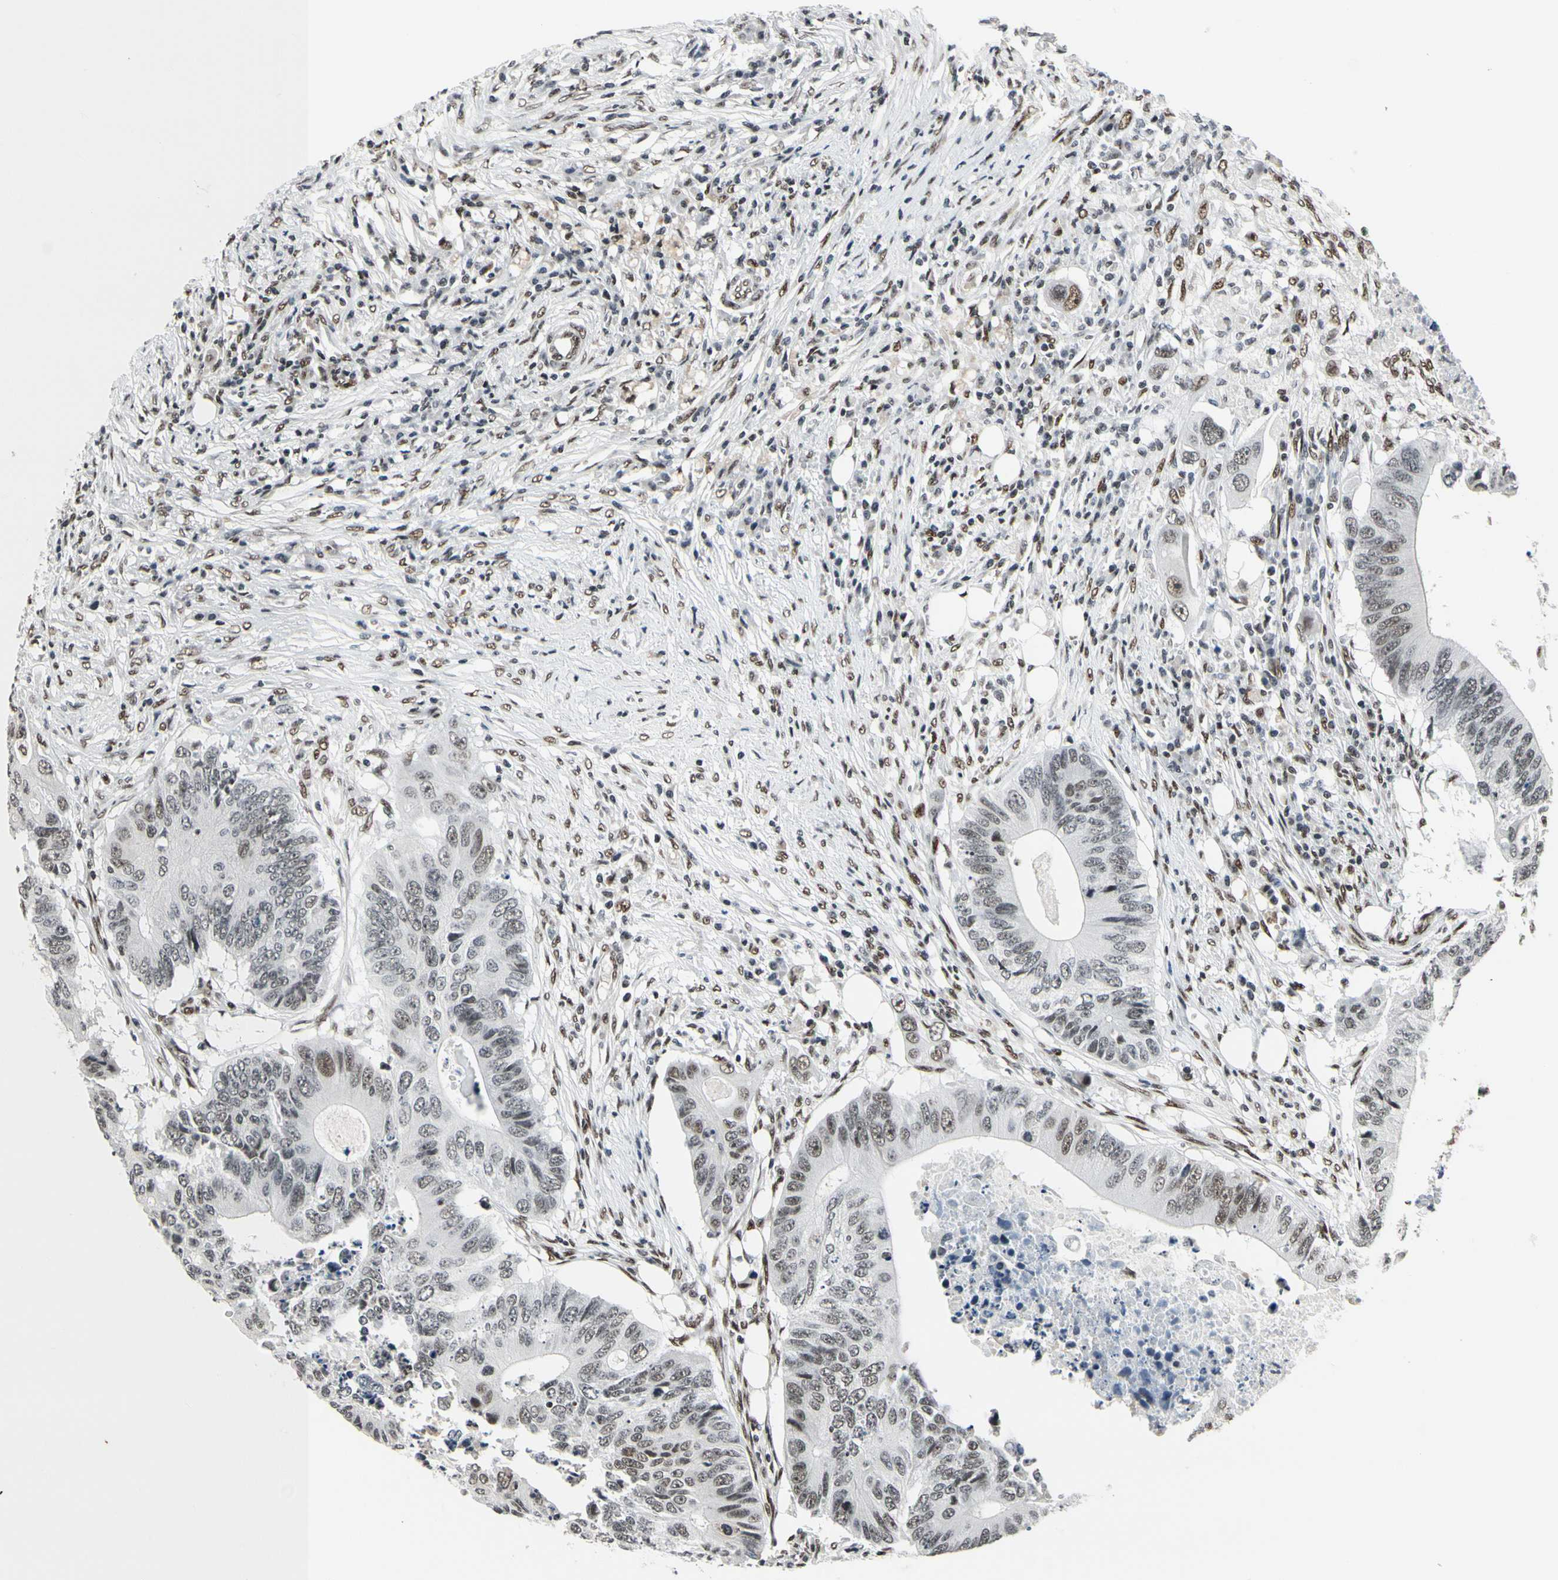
{"staining": {"intensity": "moderate", "quantity": "<25%", "location": "nuclear"}, "tissue": "colorectal cancer", "cell_type": "Tumor cells", "image_type": "cancer", "snomed": [{"axis": "morphology", "description": "Adenocarcinoma, NOS"}, {"axis": "topography", "description": "Colon"}], "caption": "Adenocarcinoma (colorectal) was stained to show a protein in brown. There is low levels of moderate nuclear positivity in about <25% of tumor cells.", "gene": "RECQL", "patient": {"sex": "male", "age": 71}}